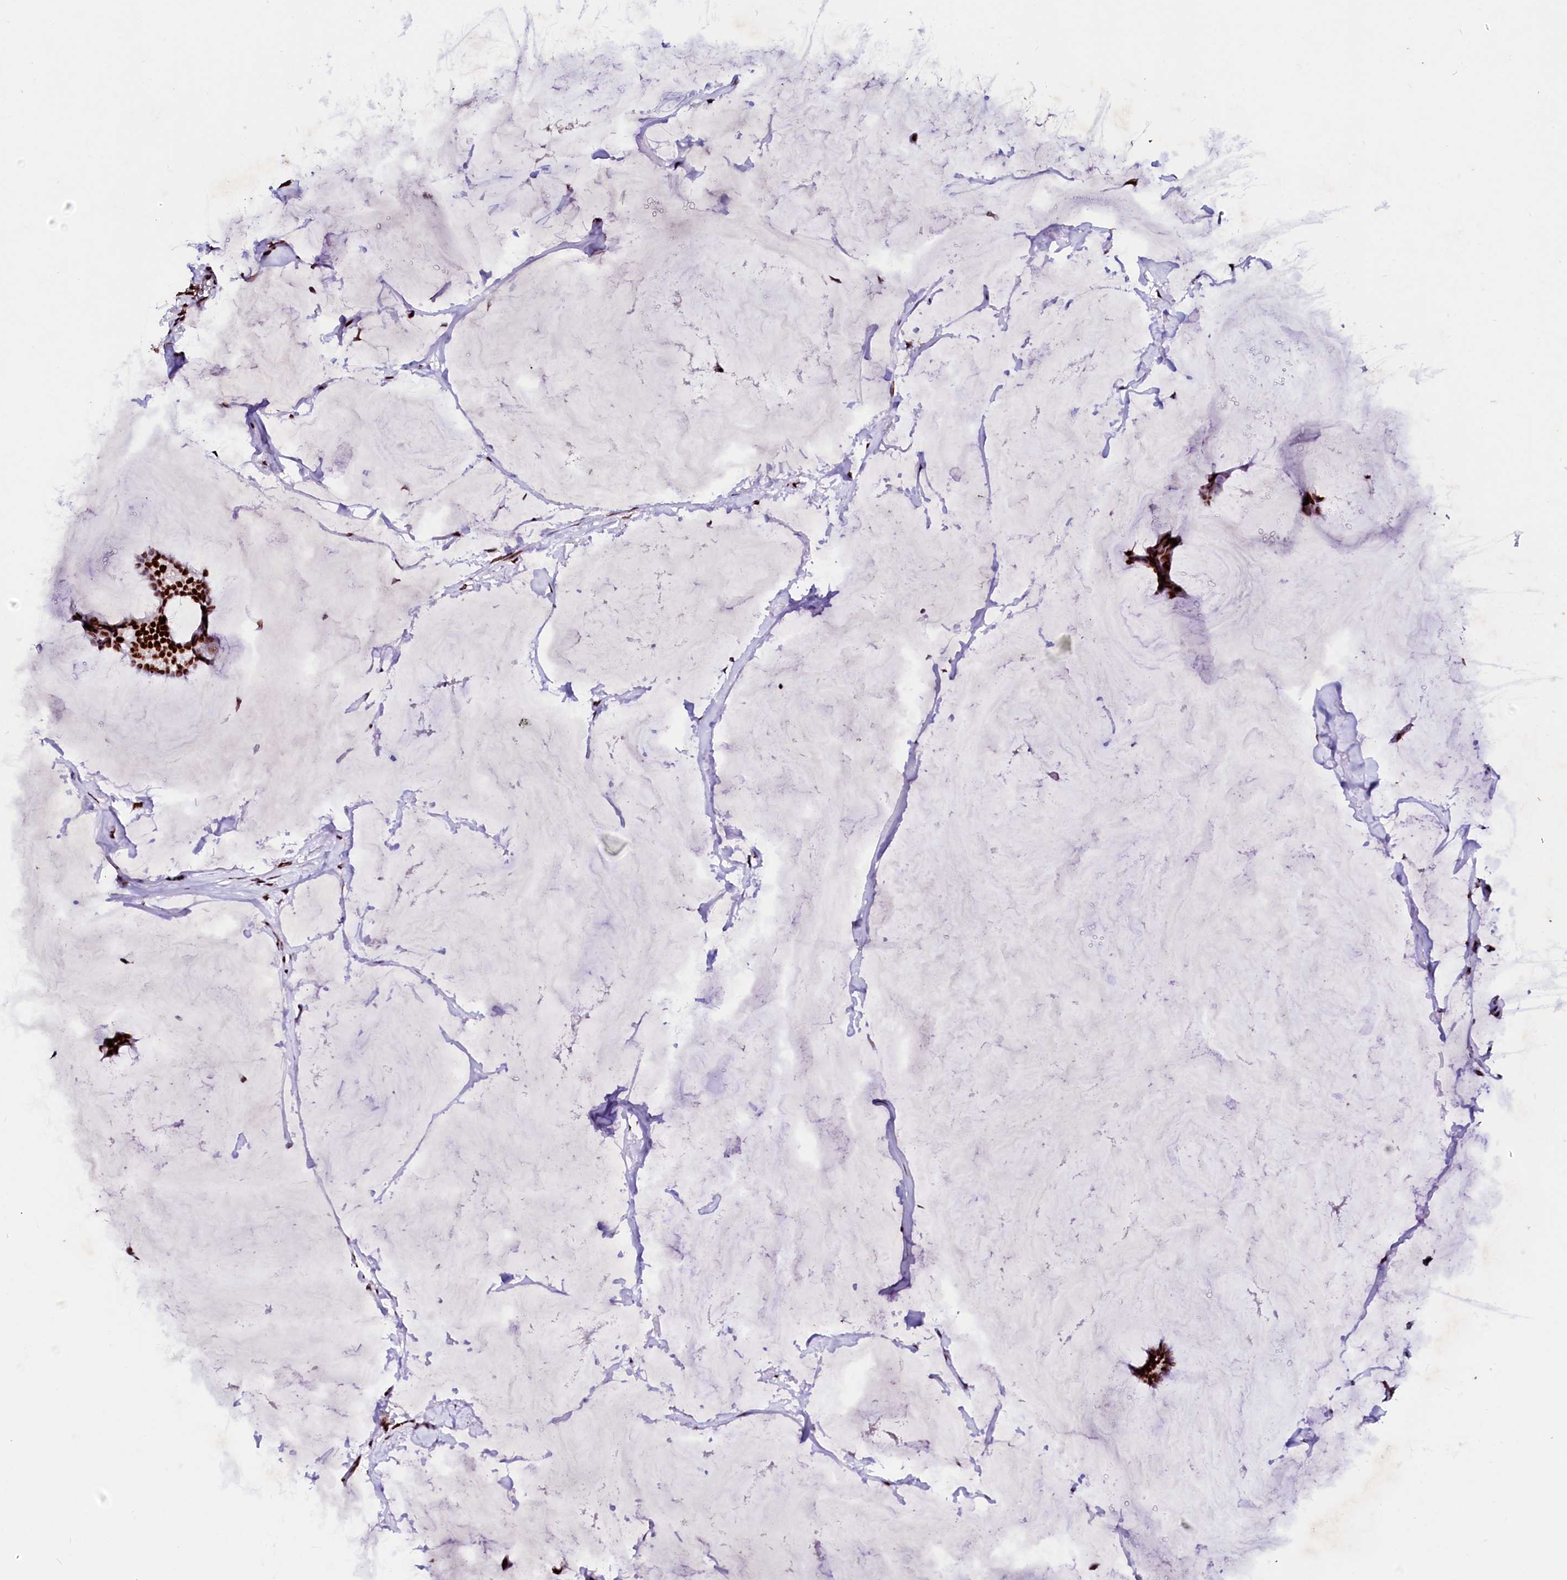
{"staining": {"intensity": "strong", "quantity": ">75%", "location": "nuclear"}, "tissue": "breast cancer", "cell_type": "Tumor cells", "image_type": "cancer", "snomed": [{"axis": "morphology", "description": "Duct carcinoma"}, {"axis": "topography", "description": "Breast"}], "caption": "Human breast intraductal carcinoma stained for a protein (brown) exhibits strong nuclear positive expression in approximately >75% of tumor cells.", "gene": "CPSF6", "patient": {"sex": "female", "age": 93}}